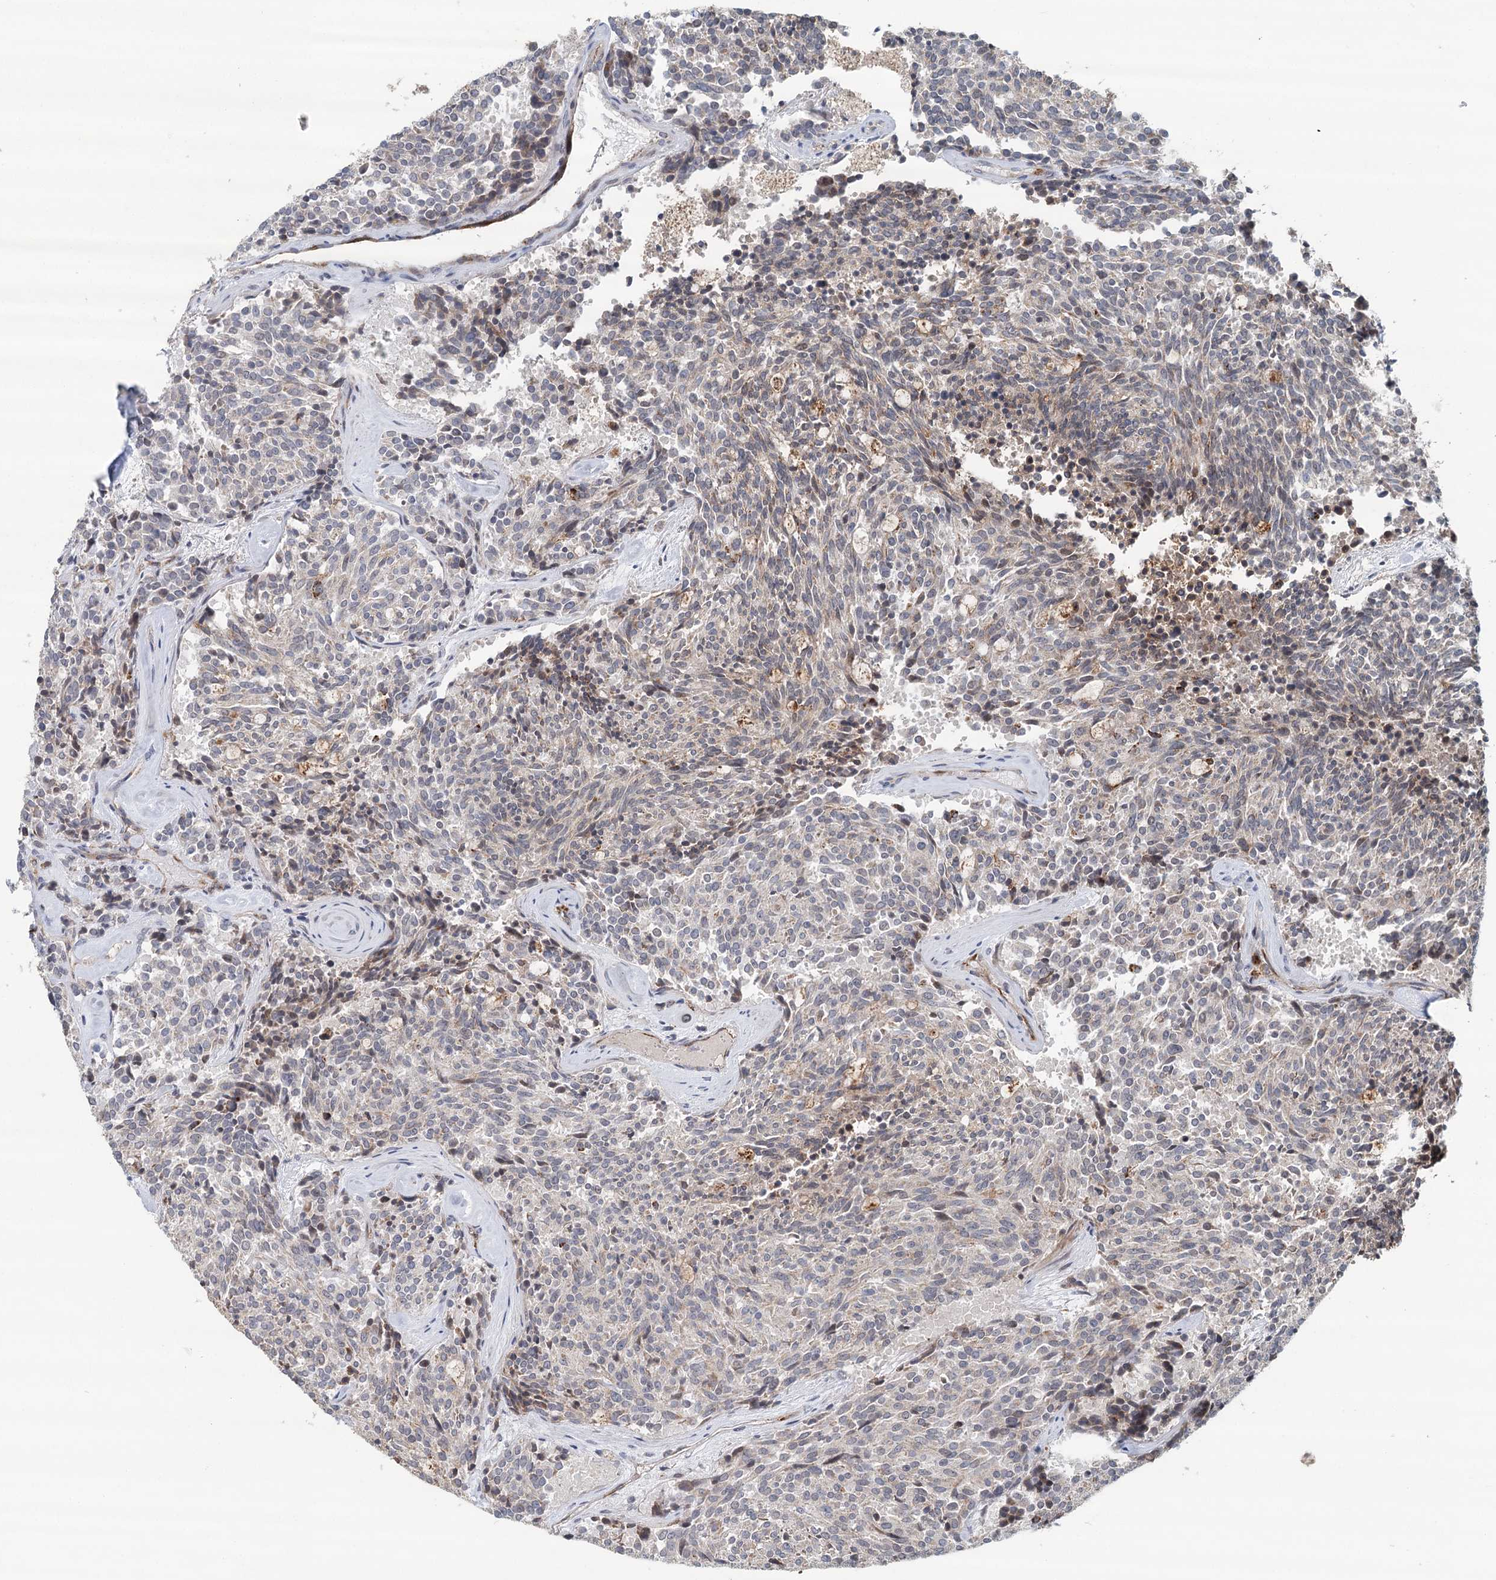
{"staining": {"intensity": "negative", "quantity": "none", "location": "none"}, "tissue": "carcinoid", "cell_type": "Tumor cells", "image_type": "cancer", "snomed": [{"axis": "morphology", "description": "Carcinoid, malignant, NOS"}, {"axis": "topography", "description": "Pancreas"}], "caption": "Human carcinoid (malignant) stained for a protein using IHC reveals no staining in tumor cells.", "gene": "RNF111", "patient": {"sex": "female", "age": 54}}